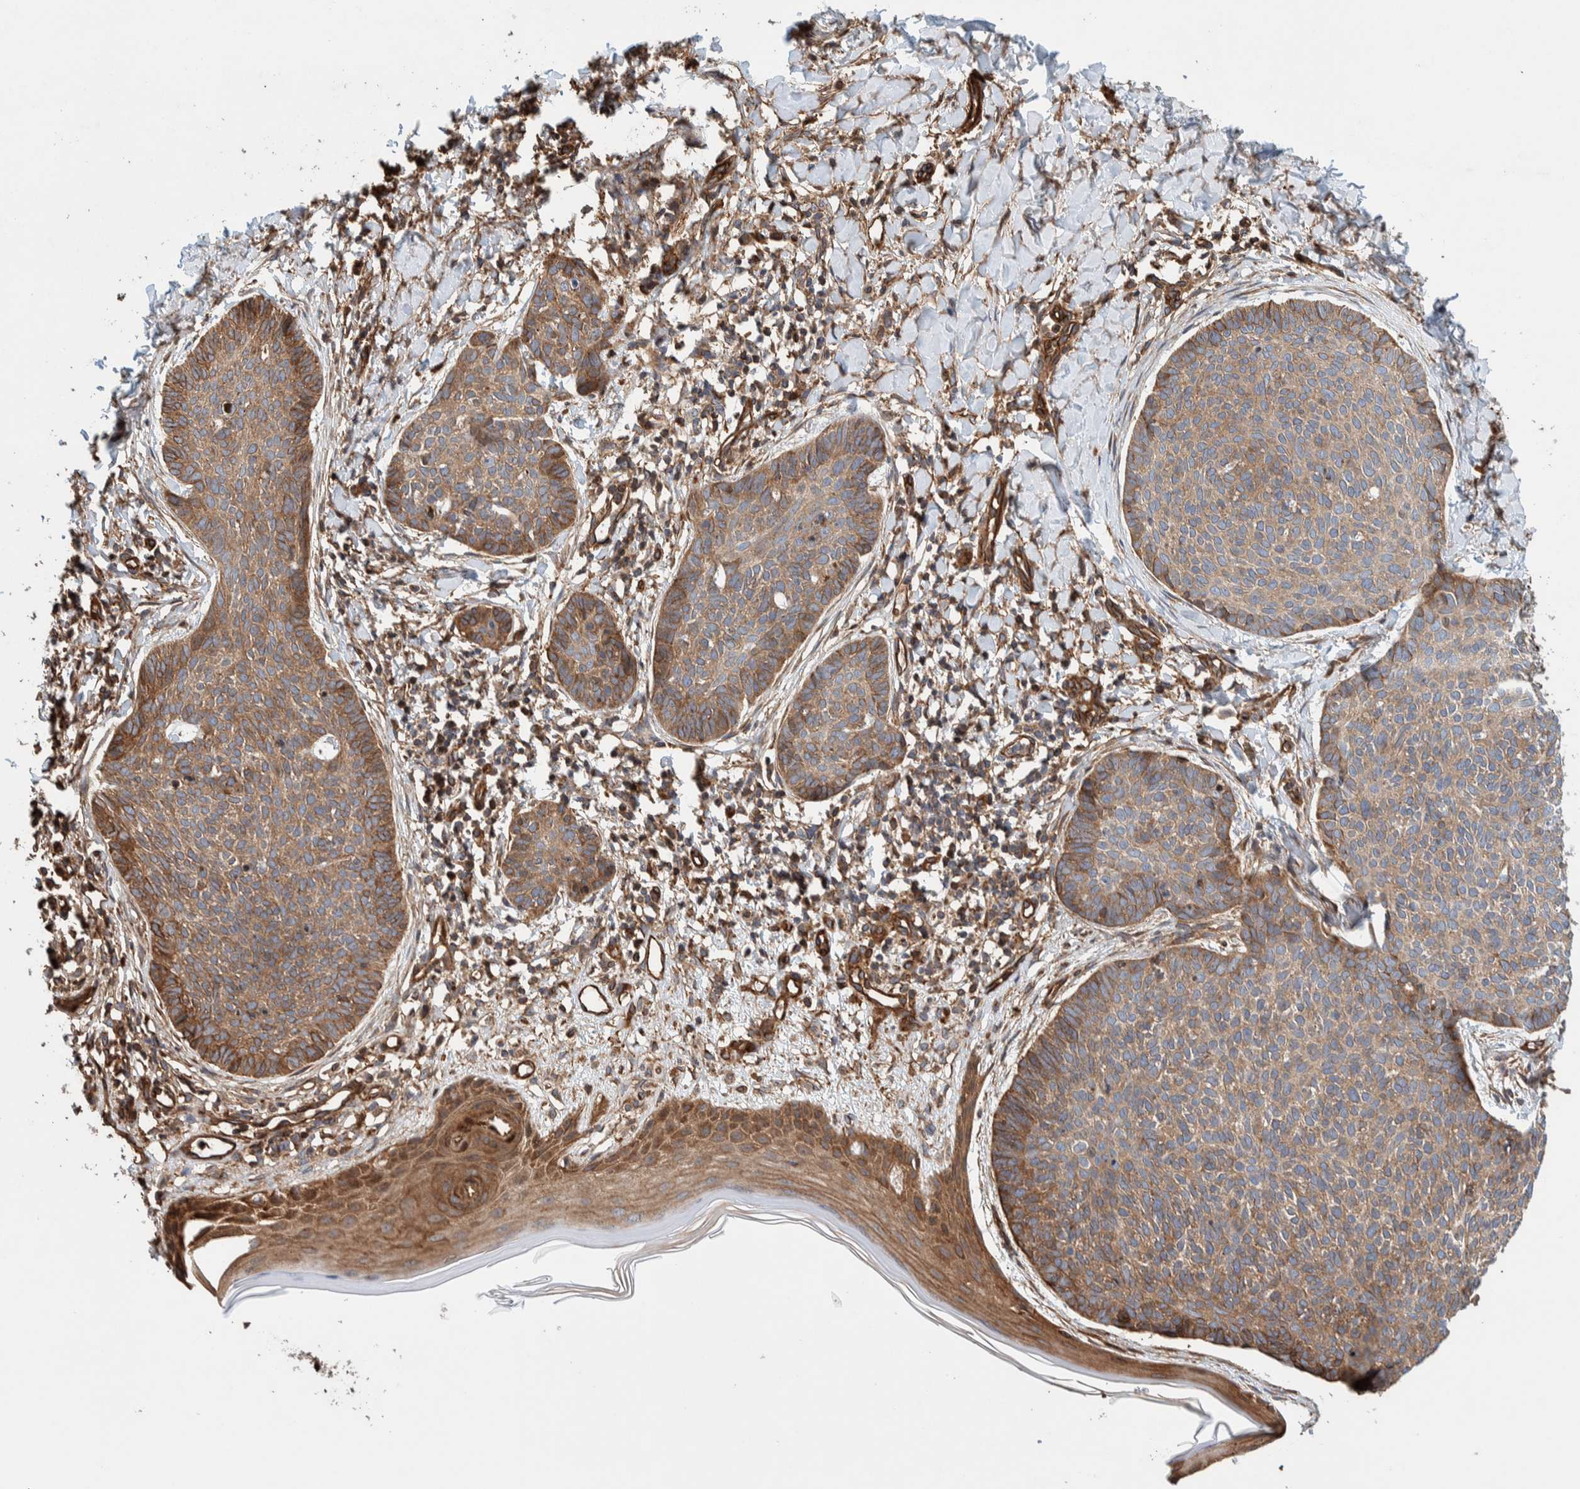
{"staining": {"intensity": "moderate", "quantity": ">75%", "location": "cytoplasmic/membranous"}, "tissue": "skin cancer", "cell_type": "Tumor cells", "image_type": "cancer", "snomed": [{"axis": "morphology", "description": "Normal tissue, NOS"}, {"axis": "morphology", "description": "Basal cell carcinoma"}, {"axis": "topography", "description": "Skin"}], "caption": "Skin cancer (basal cell carcinoma) stained with immunohistochemistry shows moderate cytoplasmic/membranous positivity in approximately >75% of tumor cells. (DAB IHC, brown staining for protein, blue staining for nuclei).", "gene": "PKD1L1", "patient": {"sex": "male", "age": 50}}